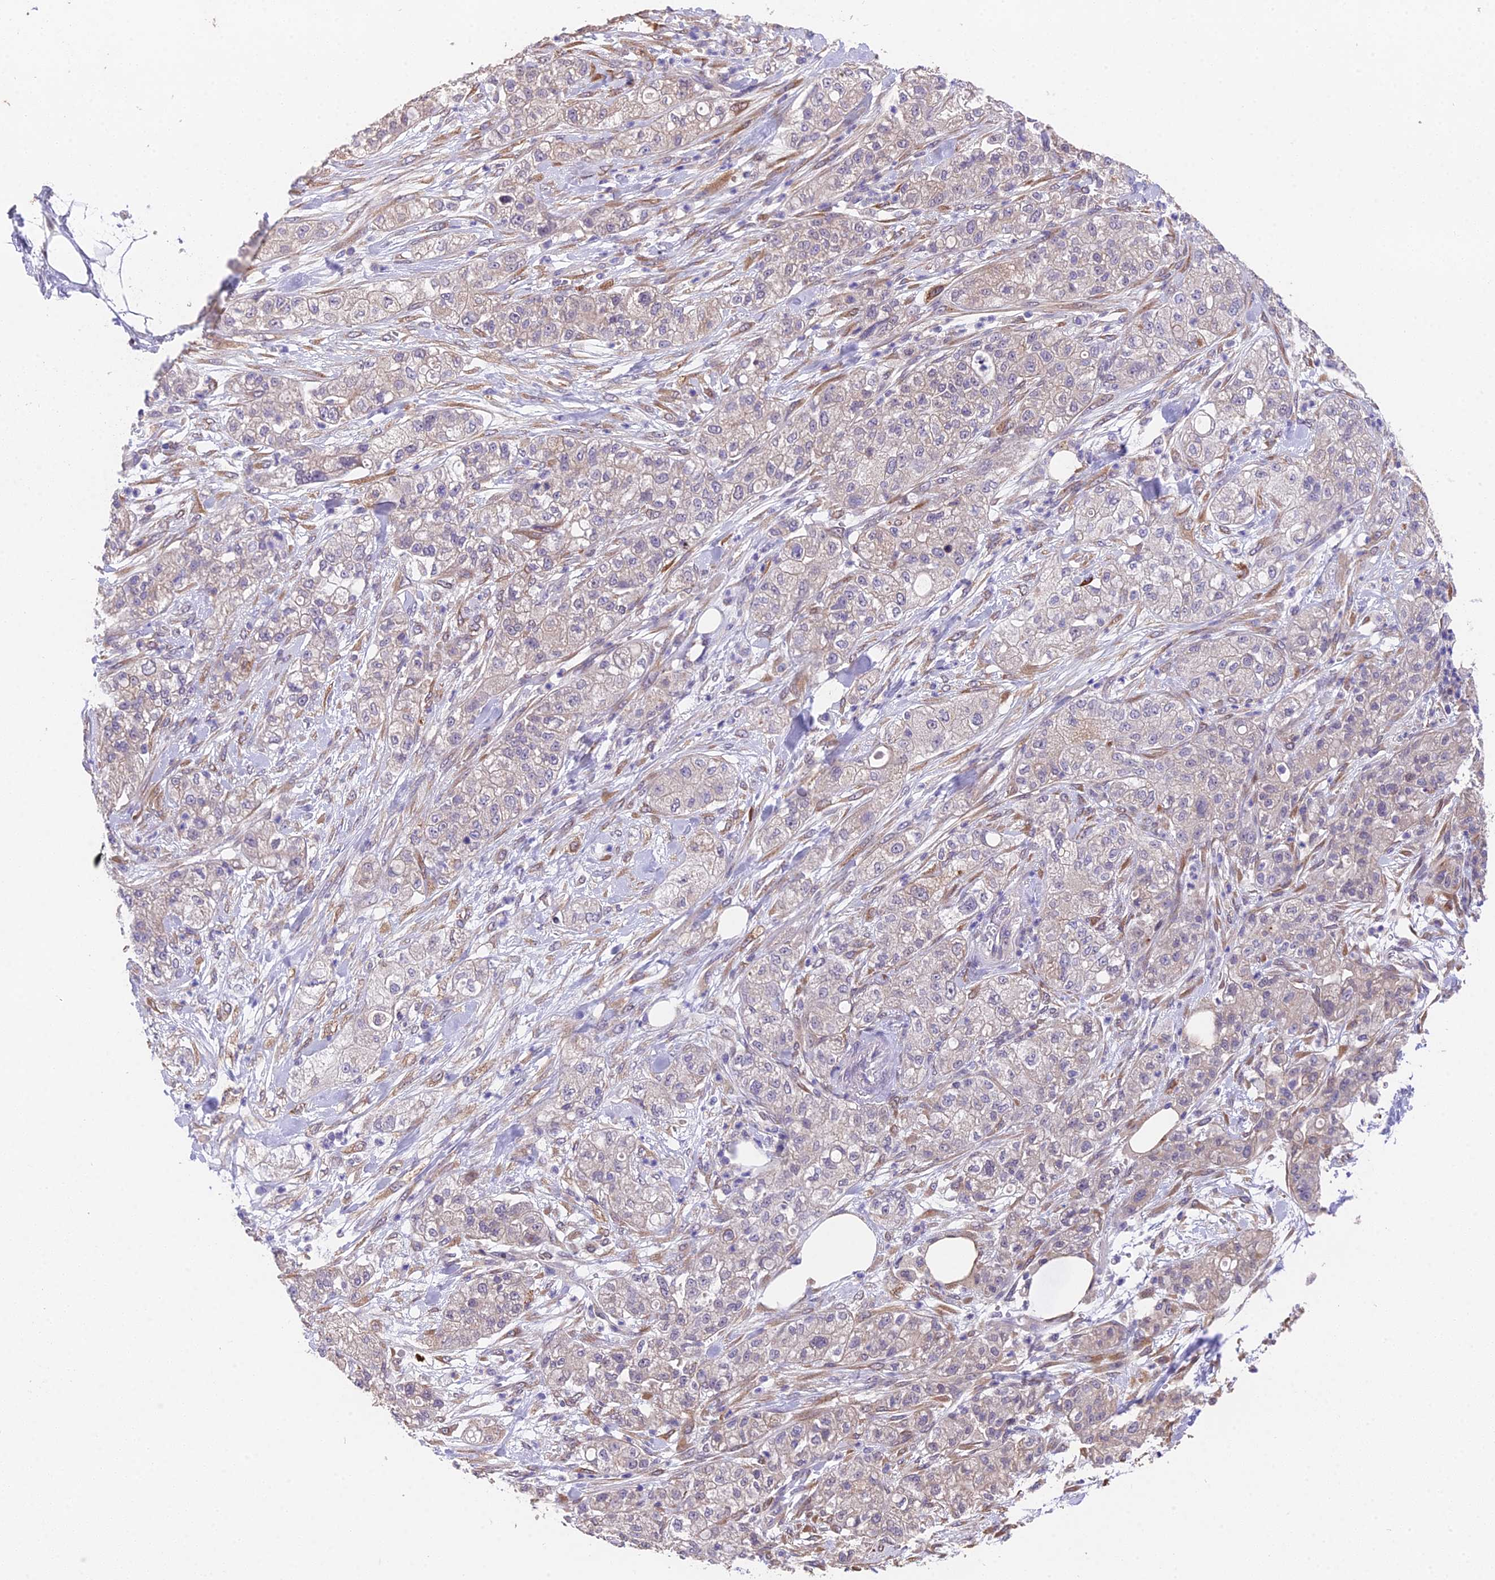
{"staining": {"intensity": "negative", "quantity": "none", "location": "none"}, "tissue": "pancreatic cancer", "cell_type": "Tumor cells", "image_type": "cancer", "snomed": [{"axis": "morphology", "description": "Adenocarcinoma, NOS"}, {"axis": "topography", "description": "Pancreas"}], "caption": "Protein analysis of pancreatic cancer (adenocarcinoma) exhibits no significant positivity in tumor cells.", "gene": "PUS10", "patient": {"sex": "female", "age": 78}}